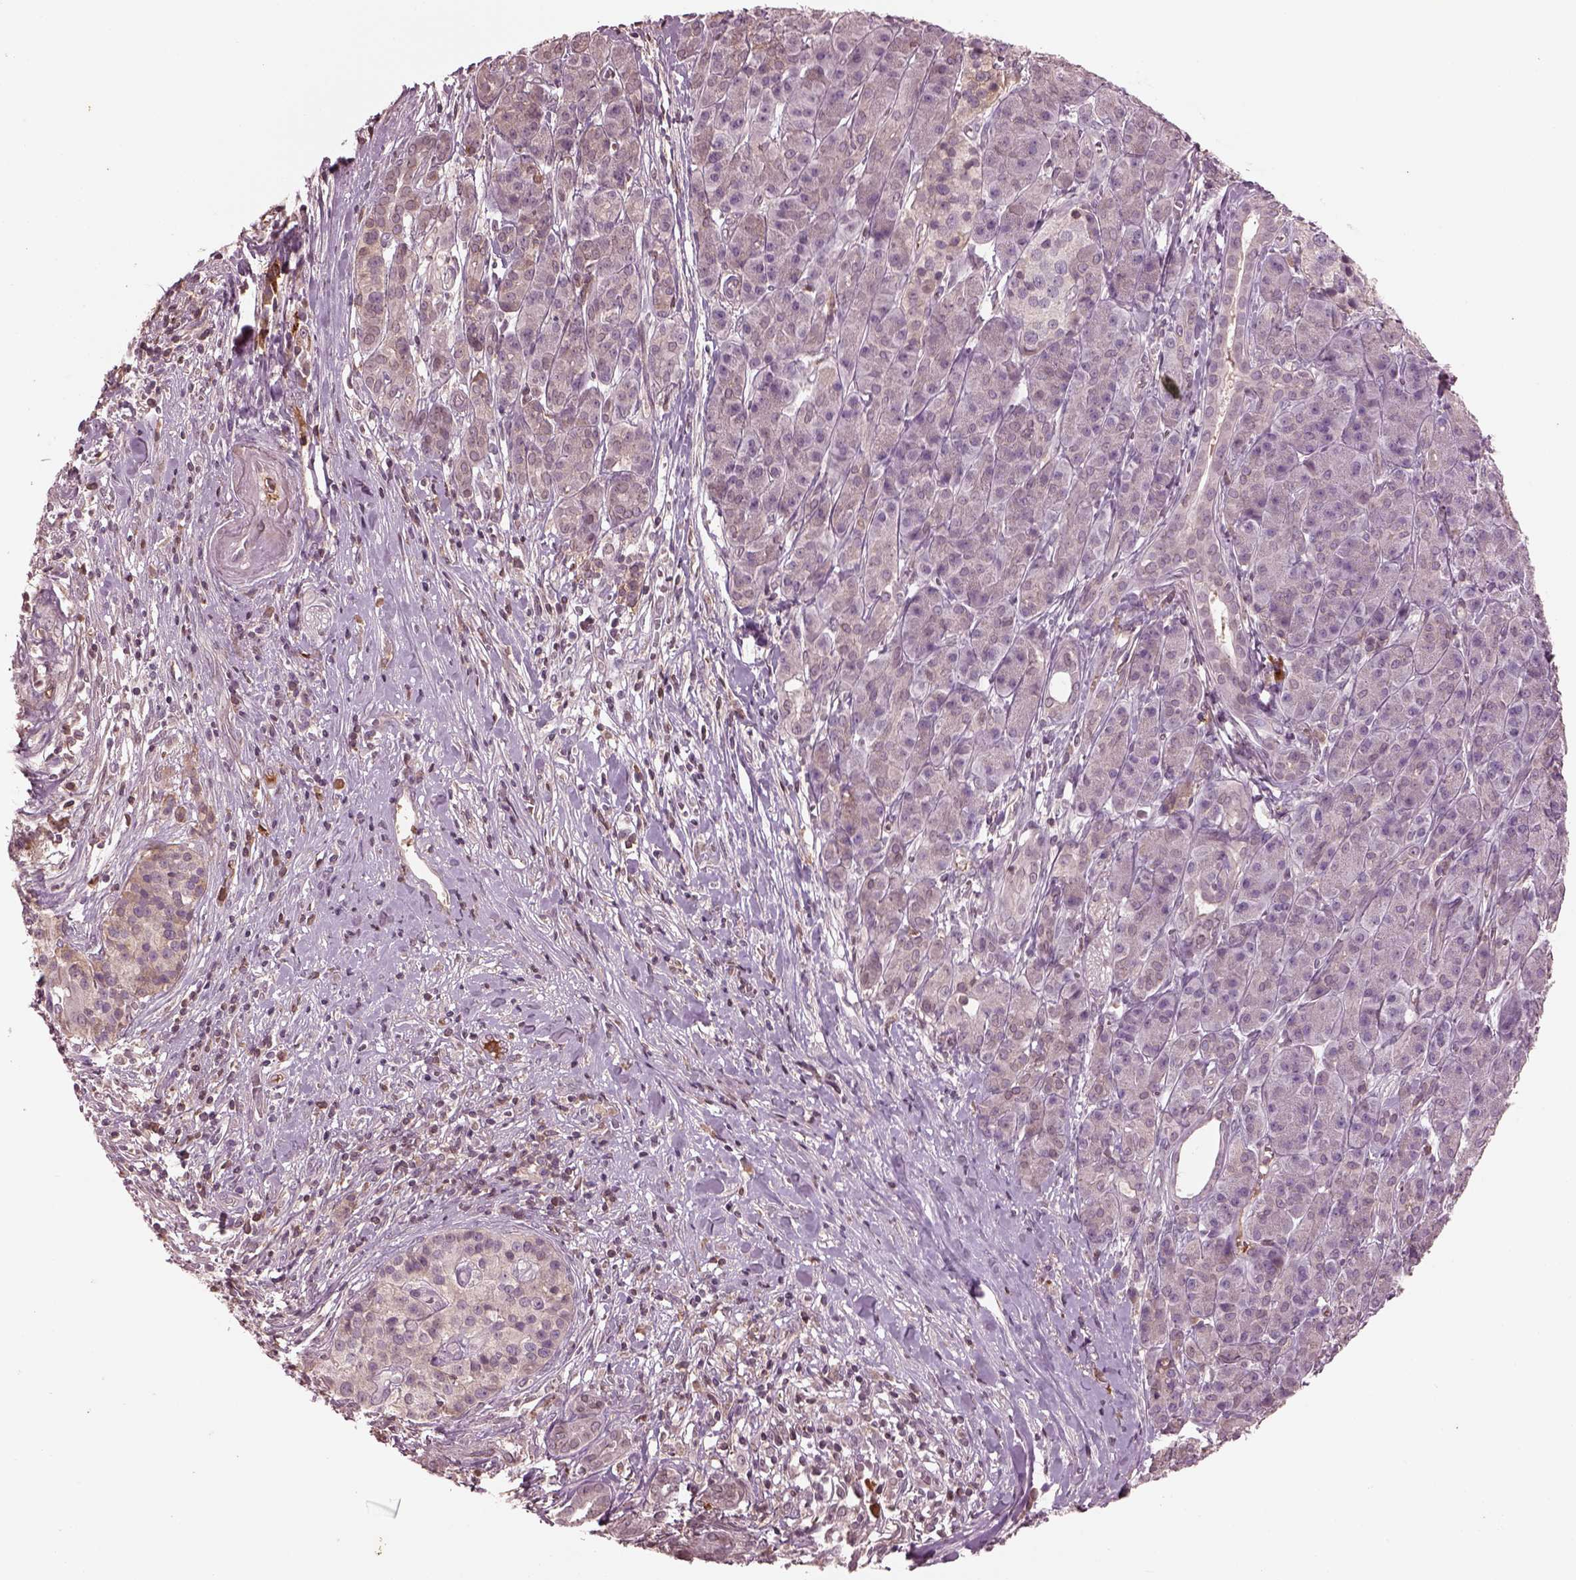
{"staining": {"intensity": "negative", "quantity": "none", "location": "none"}, "tissue": "pancreatic cancer", "cell_type": "Tumor cells", "image_type": "cancer", "snomed": [{"axis": "morphology", "description": "Adenocarcinoma, NOS"}, {"axis": "topography", "description": "Pancreas"}], "caption": "Pancreatic cancer was stained to show a protein in brown. There is no significant expression in tumor cells. Brightfield microscopy of IHC stained with DAB (brown) and hematoxylin (blue), captured at high magnification.", "gene": "PTX4", "patient": {"sex": "male", "age": 61}}